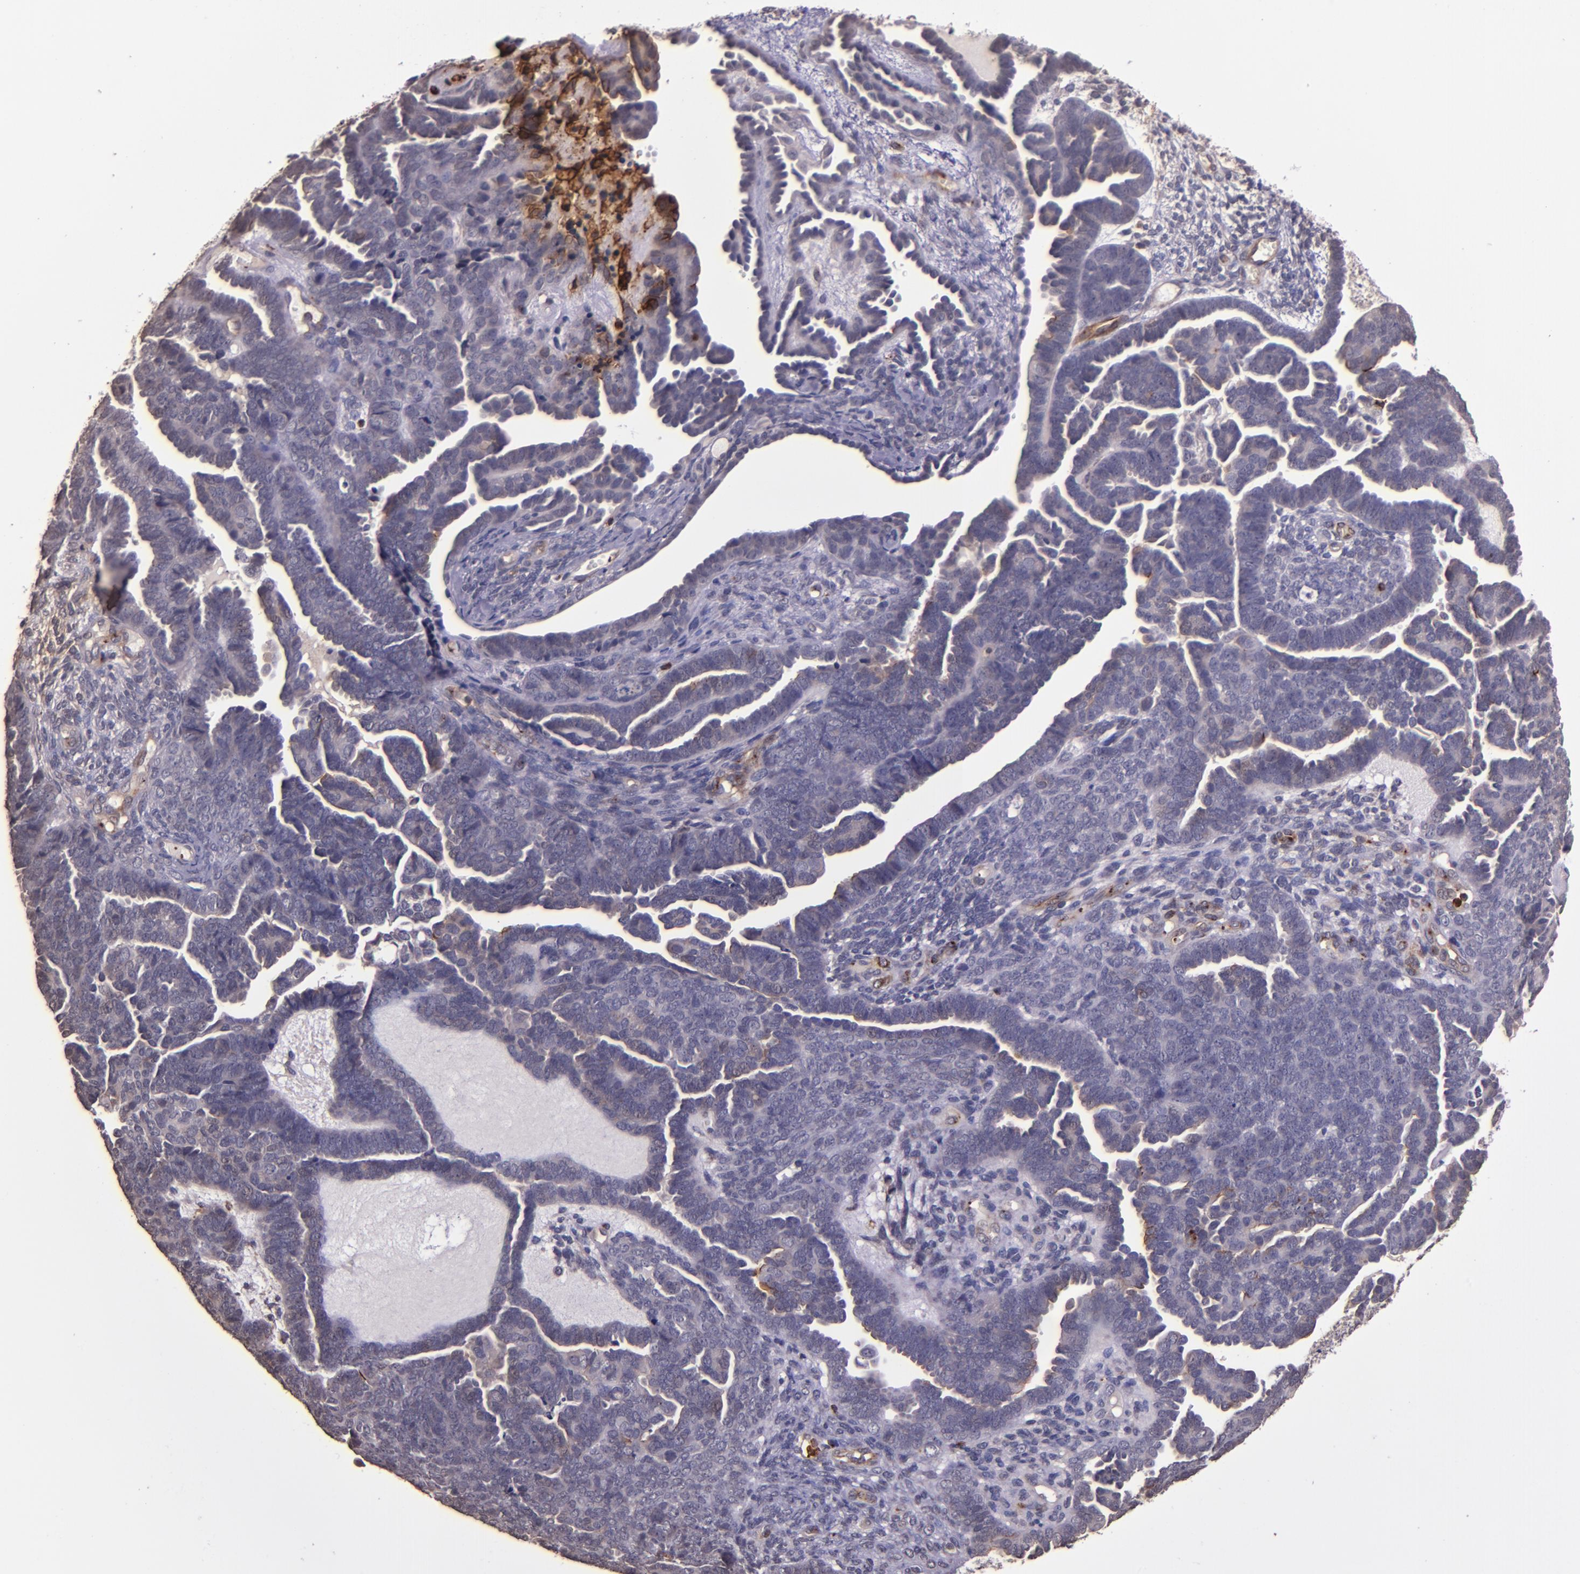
{"staining": {"intensity": "negative", "quantity": "none", "location": "none"}, "tissue": "endometrial cancer", "cell_type": "Tumor cells", "image_type": "cancer", "snomed": [{"axis": "morphology", "description": "Neoplasm, malignant, NOS"}, {"axis": "topography", "description": "Endometrium"}], "caption": "Immunohistochemistry of endometrial cancer (malignant neoplasm) reveals no expression in tumor cells. The staining was performed using DAB to visualize the protein expression in brown, while the nuclei were stained in blue with hematoxylin (Magnification: 20x).", "gene": "SLC2A3", "patient": {"sex": "female", "age": 74}}